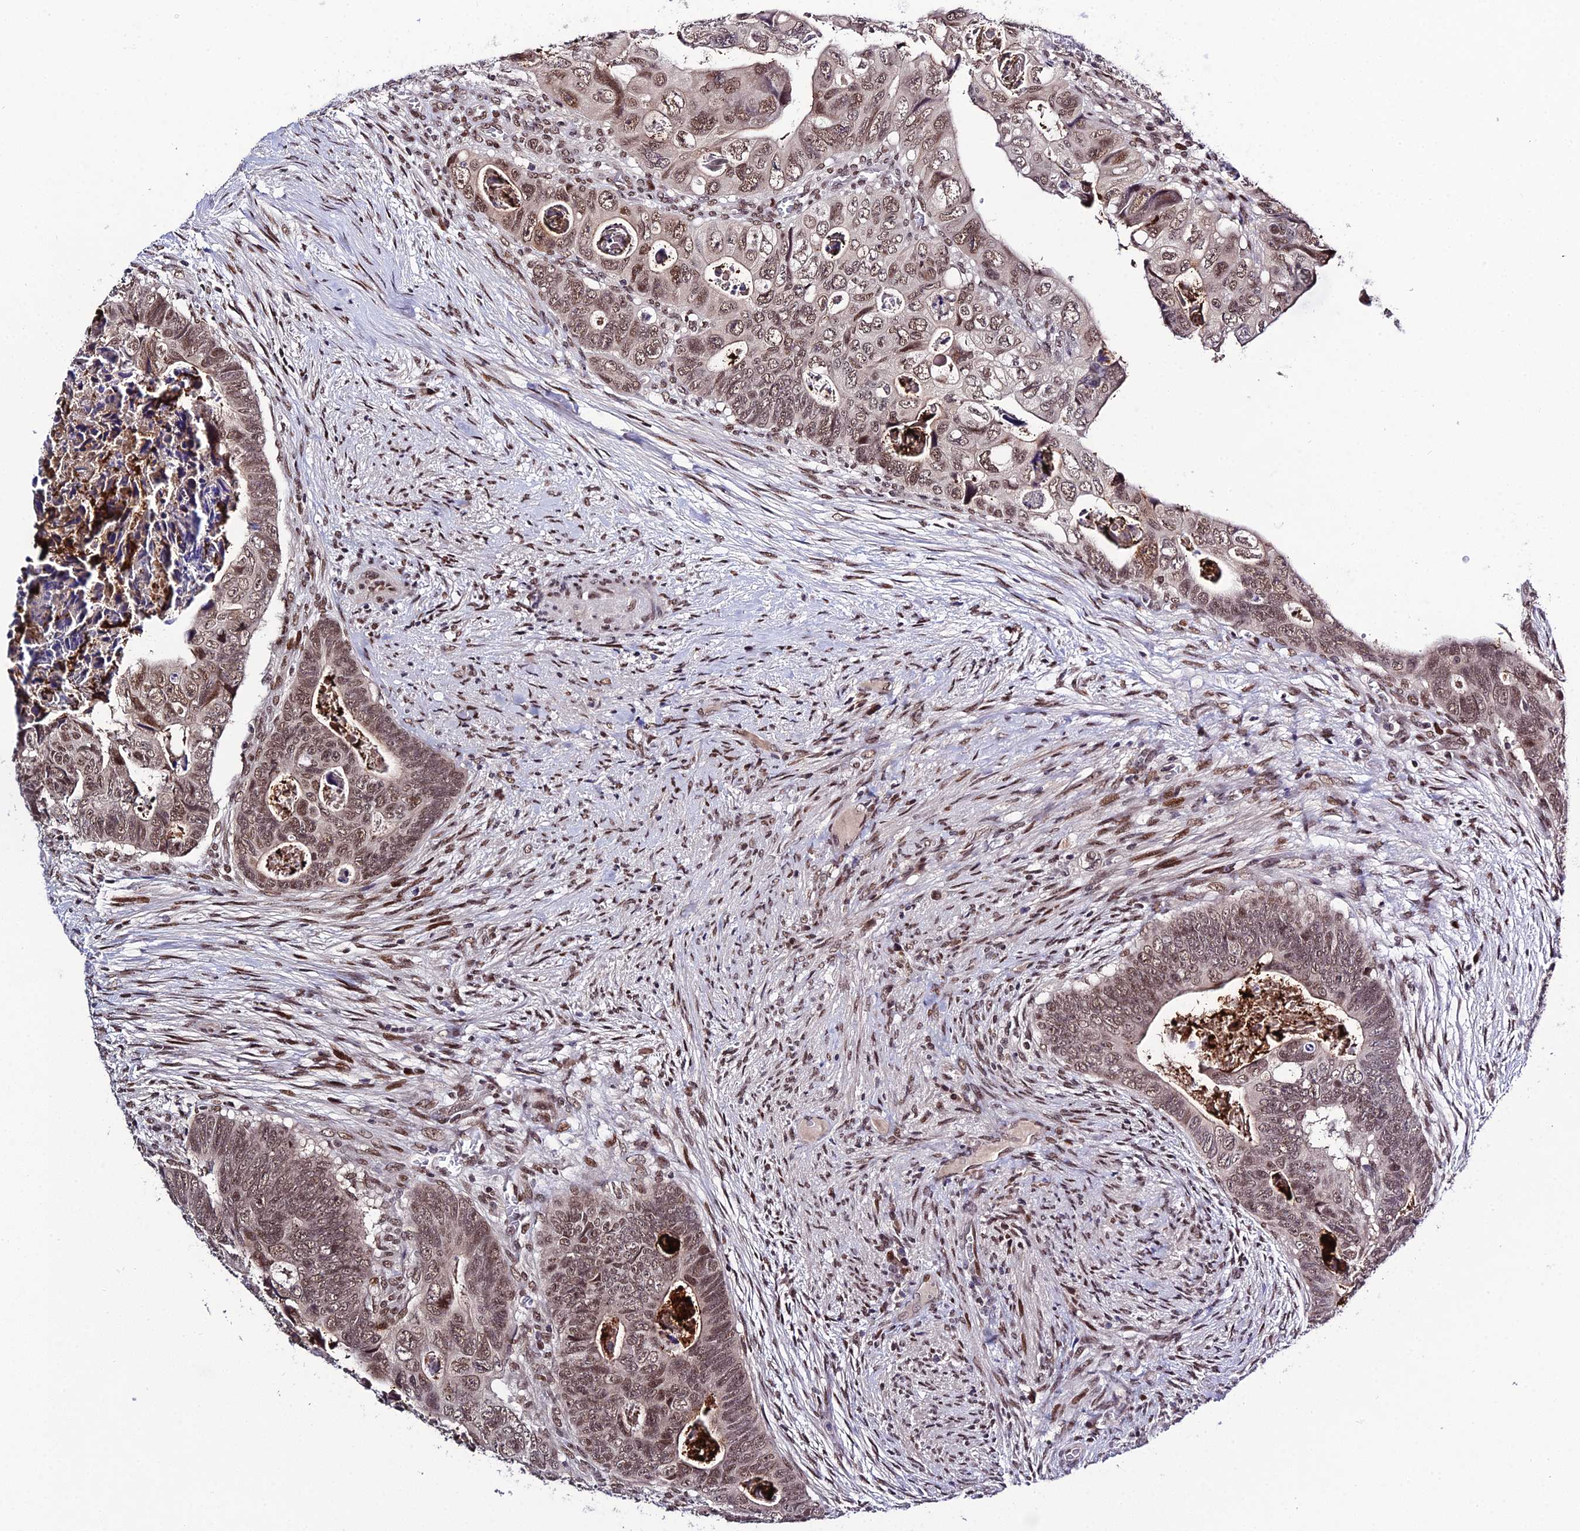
{"staining": {"intensity": "moderate", "quantity": ">75%", "location": "nuclear"}, "tissue": "colorectal cancer", "cell_type": "Tumor cells", "image_type": "cancer", "snomed": [{"axis": "morphology", "description": "Adenocarcinoma, NOS"}, {"axis": "topography", "description": "Rectum"}], "caption": "Immunohistochemical staining of human colorectal cancer displays moderate nuclear protein staining in approximately >75% of tumor cells. The staining was performed using DAB (3,3'-diaminobenzidine), with brown indicating positive protein expression. Nuclei are stained blue with hematoxylin.", "gene": "SYT15", "patient": {"sex": "female", "age": 78}}